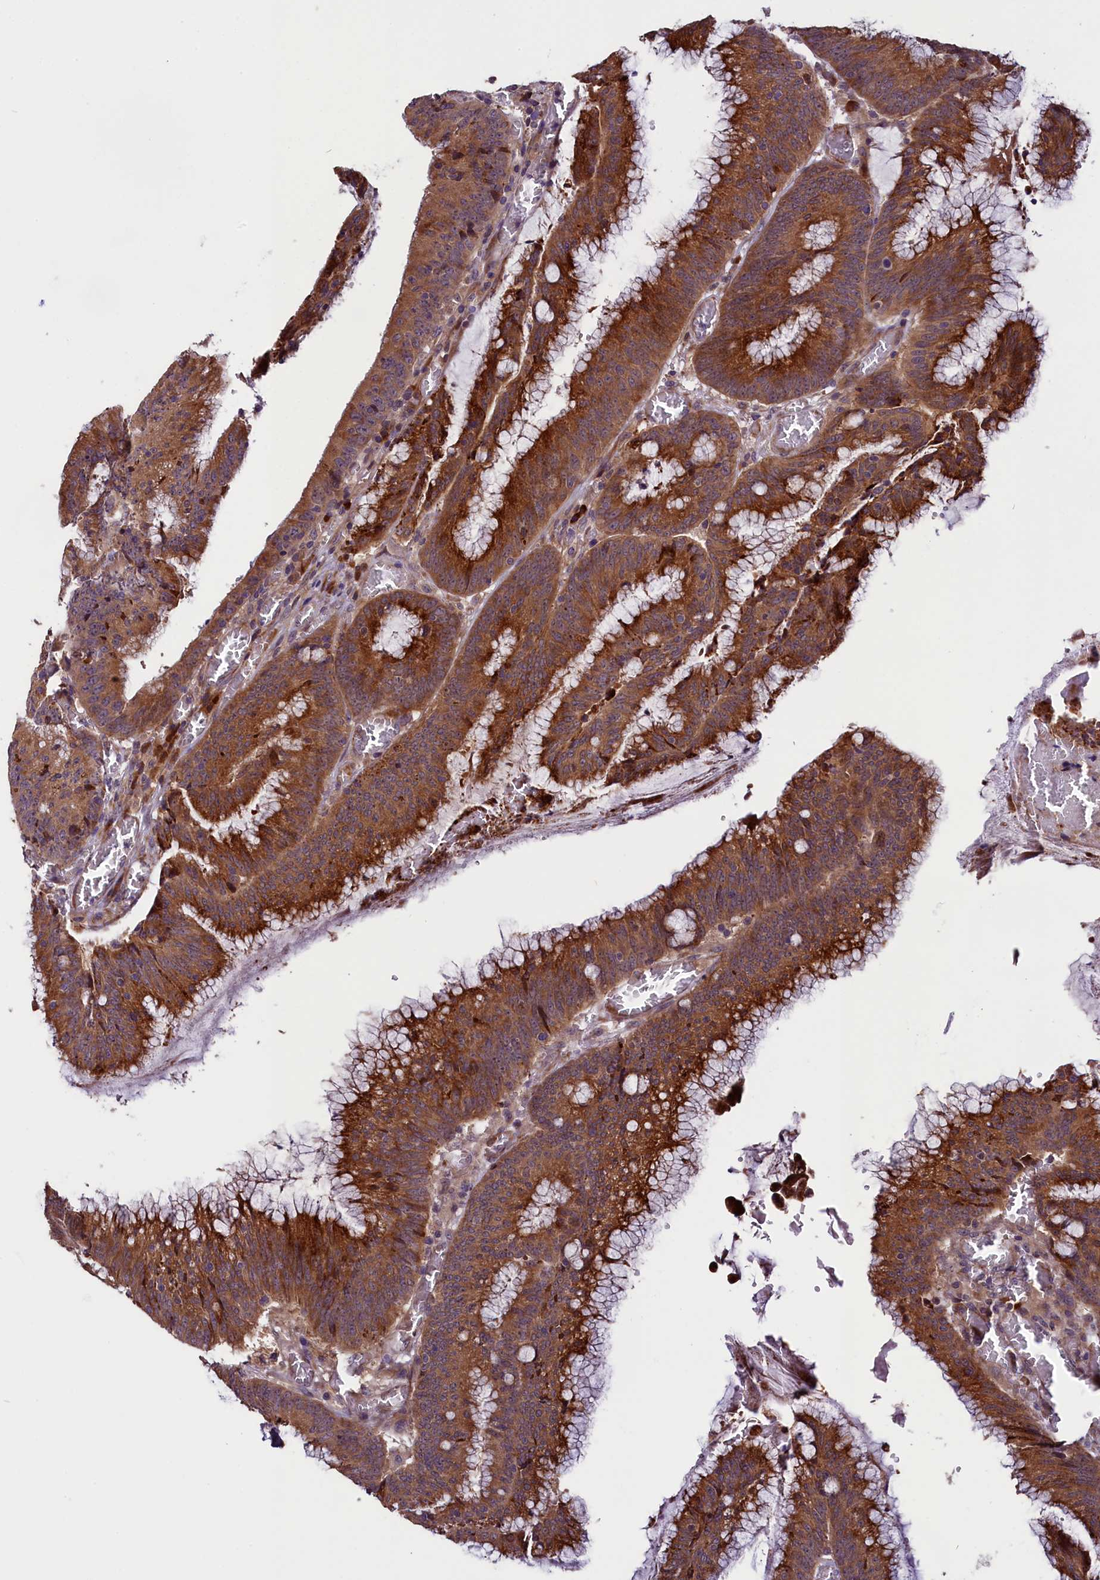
{"staining": {"intensity": "moderate", "quantity": ">75%", "location": "cytoplasmic/membranous"}, "tissue": "colorectal cancer", "cell_type": "Tumor cells", "image_type": "cancer", "snomed": [{"axis": "morphology", "description": "Adenocarcinoma, NOS"}, {"axis": "topography", "description": "Rectum"}], "caption": "Protein expression by immunohistochemistry exhibits moderate cytoplasmic/membranous expression in about >75% of tumor cells in colorectal cancer (adenocarcinoma). (brown staining indicates protein expression, while blue staining denotes nuclei).", "gene": "RPUSD2", "patient": {"sex": "female", "age": 77}}